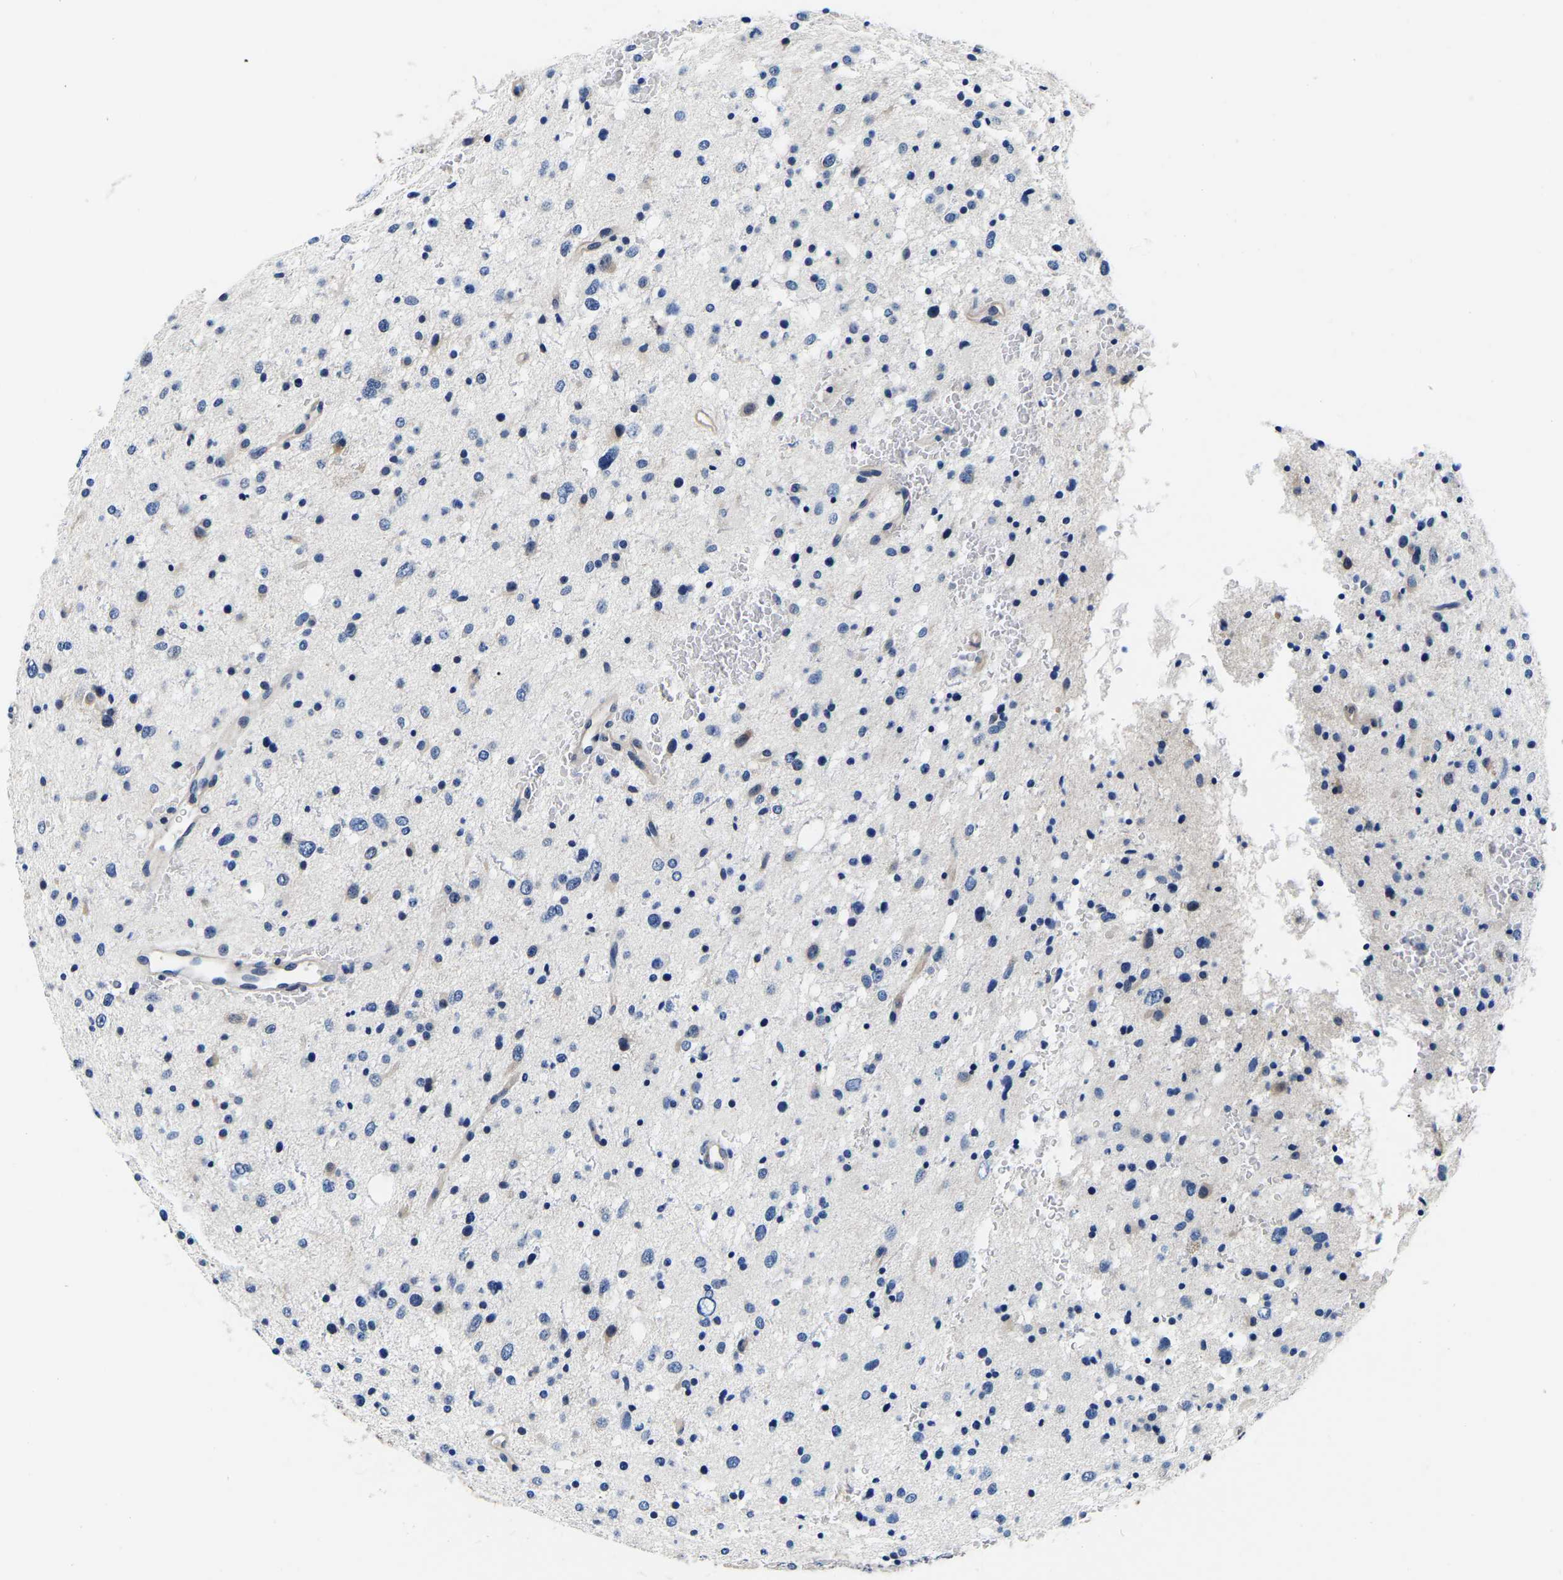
{"staining": {"intensity": "negative", "quantity": "none", "location": "none"}, "tissue": "glioma", "cell_type": "Tumor cells", "image_type": "cancer", "snomed": [{"axis": "morphology", "description": "Glioma, malignant, Low grade"}, {"axis": "topography", "description": "Brain"}], "caption": "IHC of human glioma reveals no staining in tumor cells.", "gene": "ACO1", "patient": {"sex": "female", "age": 37}}